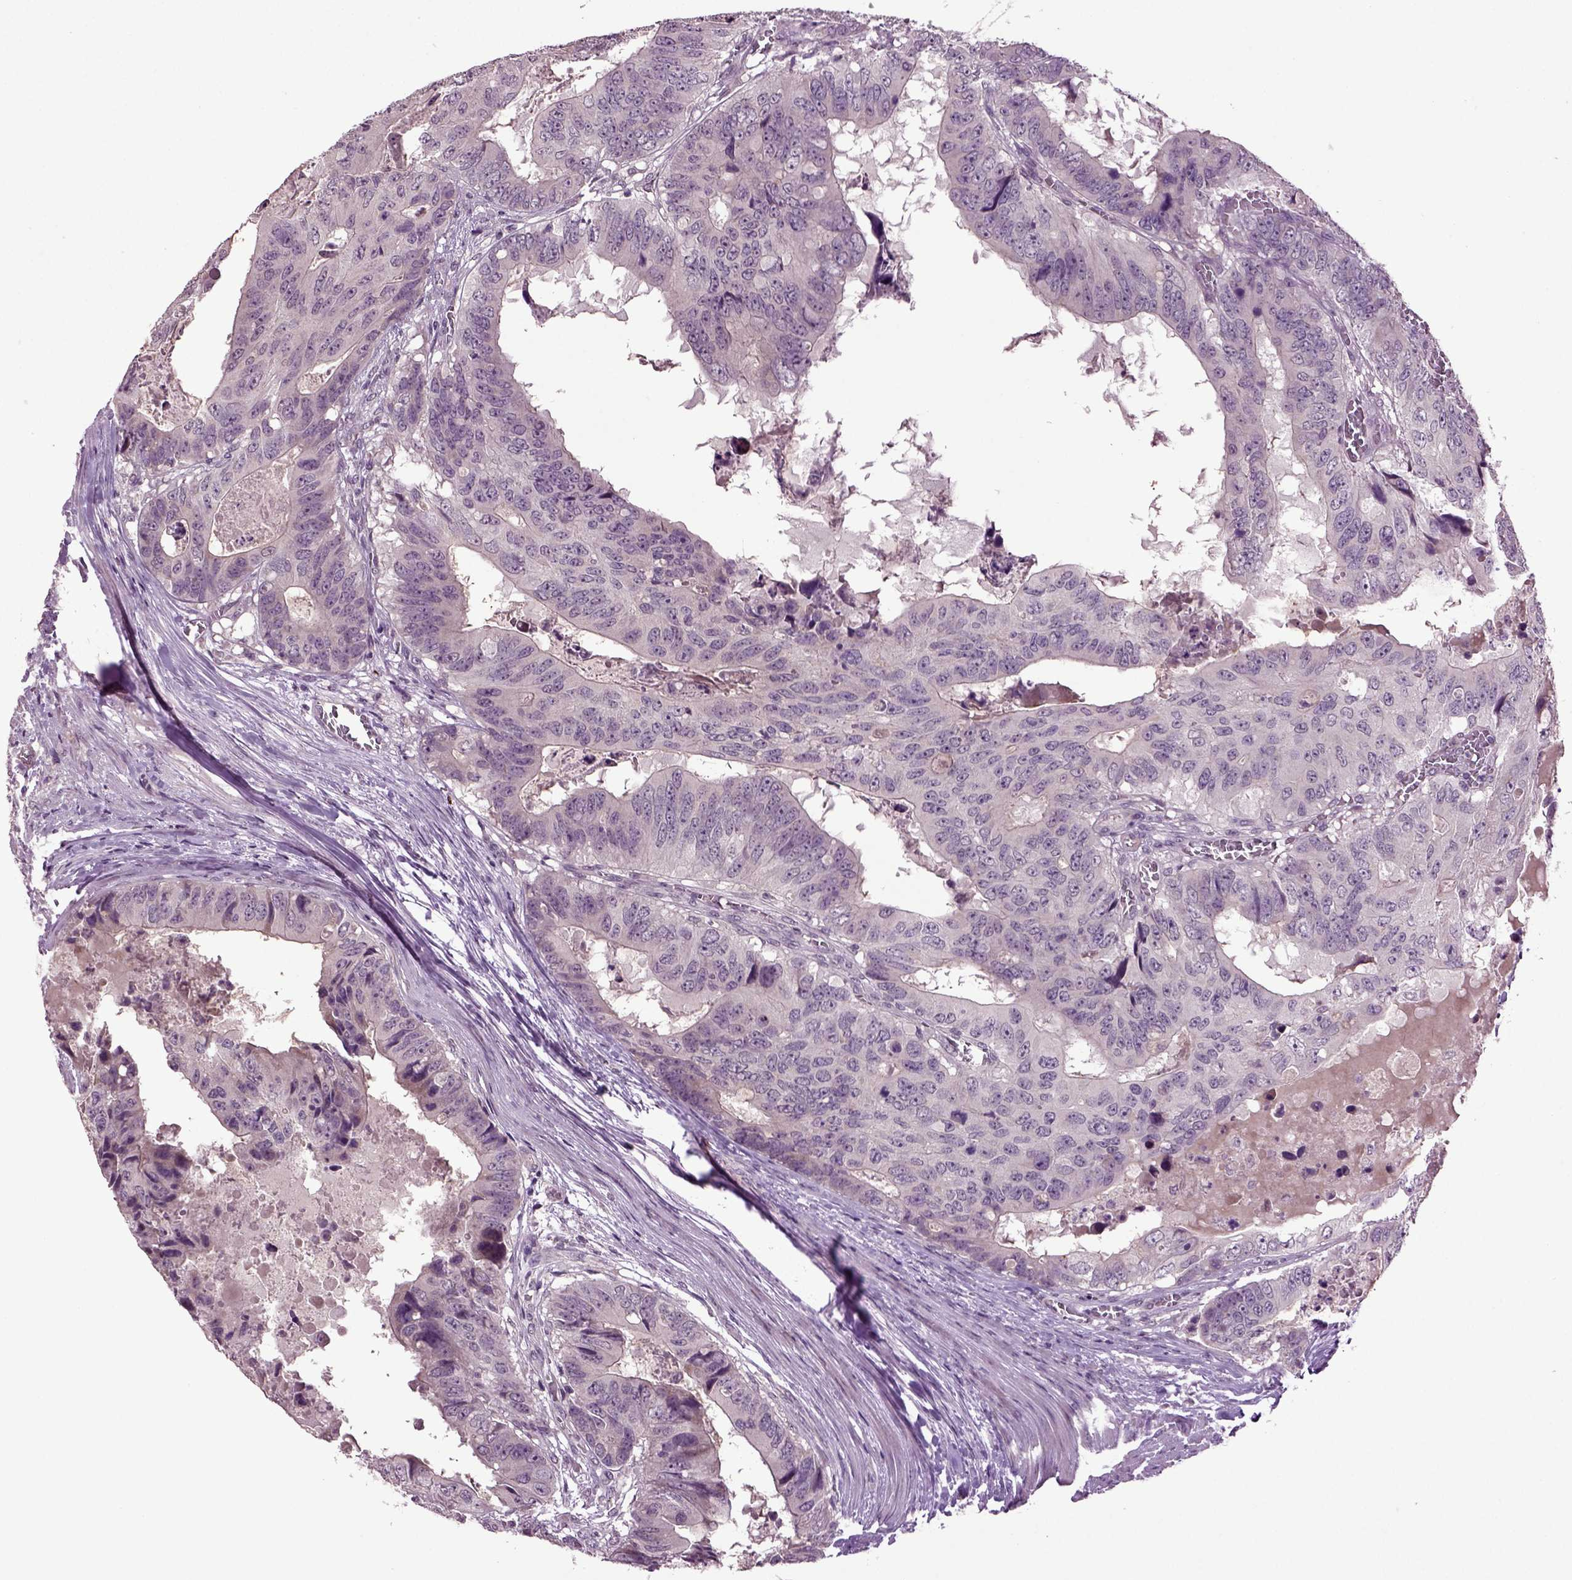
{"staining": {"intensity": "negative", "quantity": "none", "location": "none"}, "tissue": "colorectal cancer", "cell_type": "Tumor cells", "image_type": "cancer", "snomed": [{"axis": "morphology", "description": "Adenocarcinoma, NOS"}, {"axis": "topography", "description": "Colon"}], "caption": "IHC micrograph of colorectal adenocarcinoma stained for a protein (brown), which exhibits no staining in tumor cells.", "gene": "SLC17A6", "patient": {"sex": "male", "age": 79}}